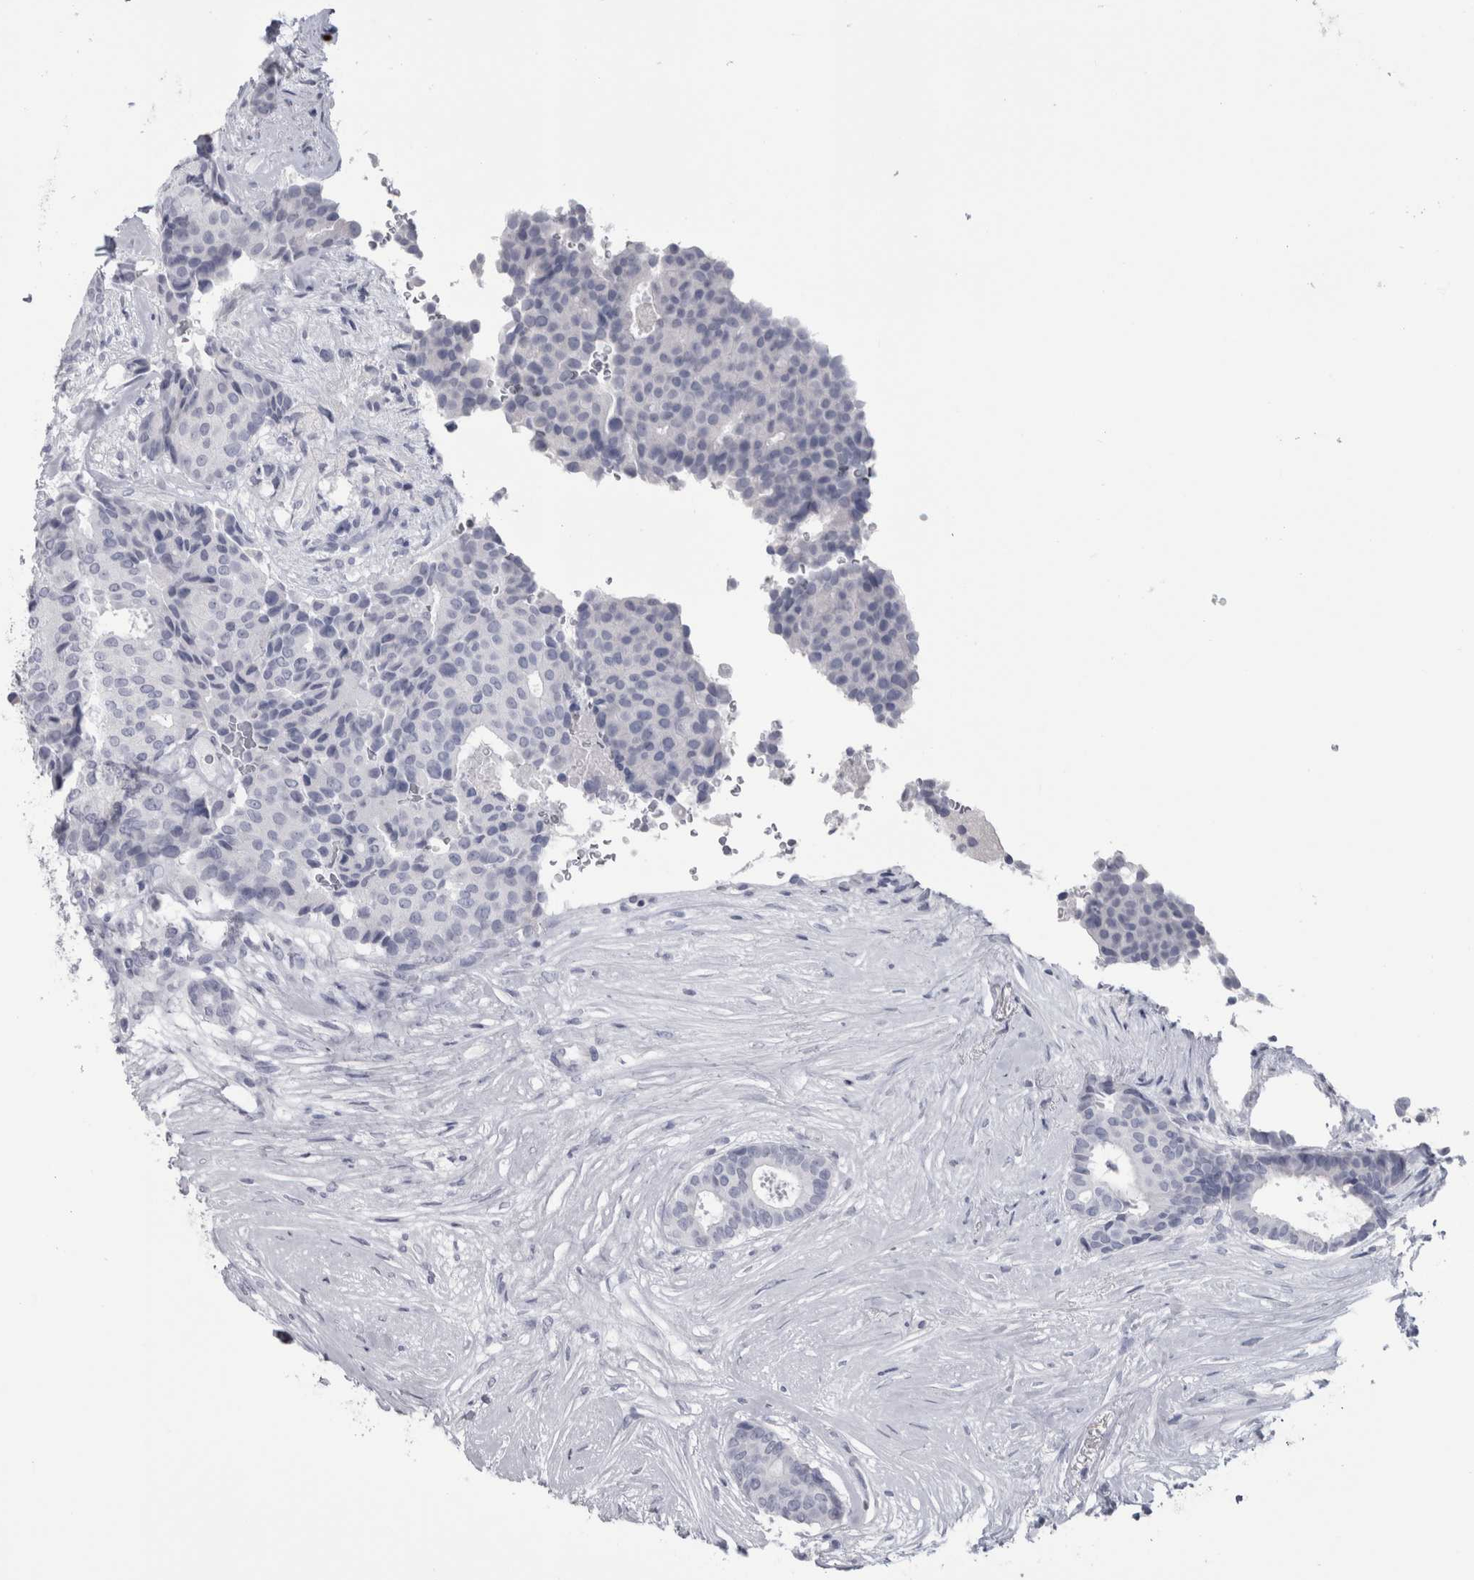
{"staining": {"intensity": "negative", "quantity": "none", "location": "none"}, "tissue": "breast cancer", "cell_type": "Tumor cells", "image_type": "cancer", "snomed": [{"axis": "morphology", "description": "Duct carcinoma"}, {"axis": "topography", "description": "Breast"}], "caption": "DAB immunohistochemical staining of human breast infiltrating ductal carcinoma demonstrates no significant expression in tumor cells.", "gene": "PTH", "patient": {"sex": "female", "age": 75}}